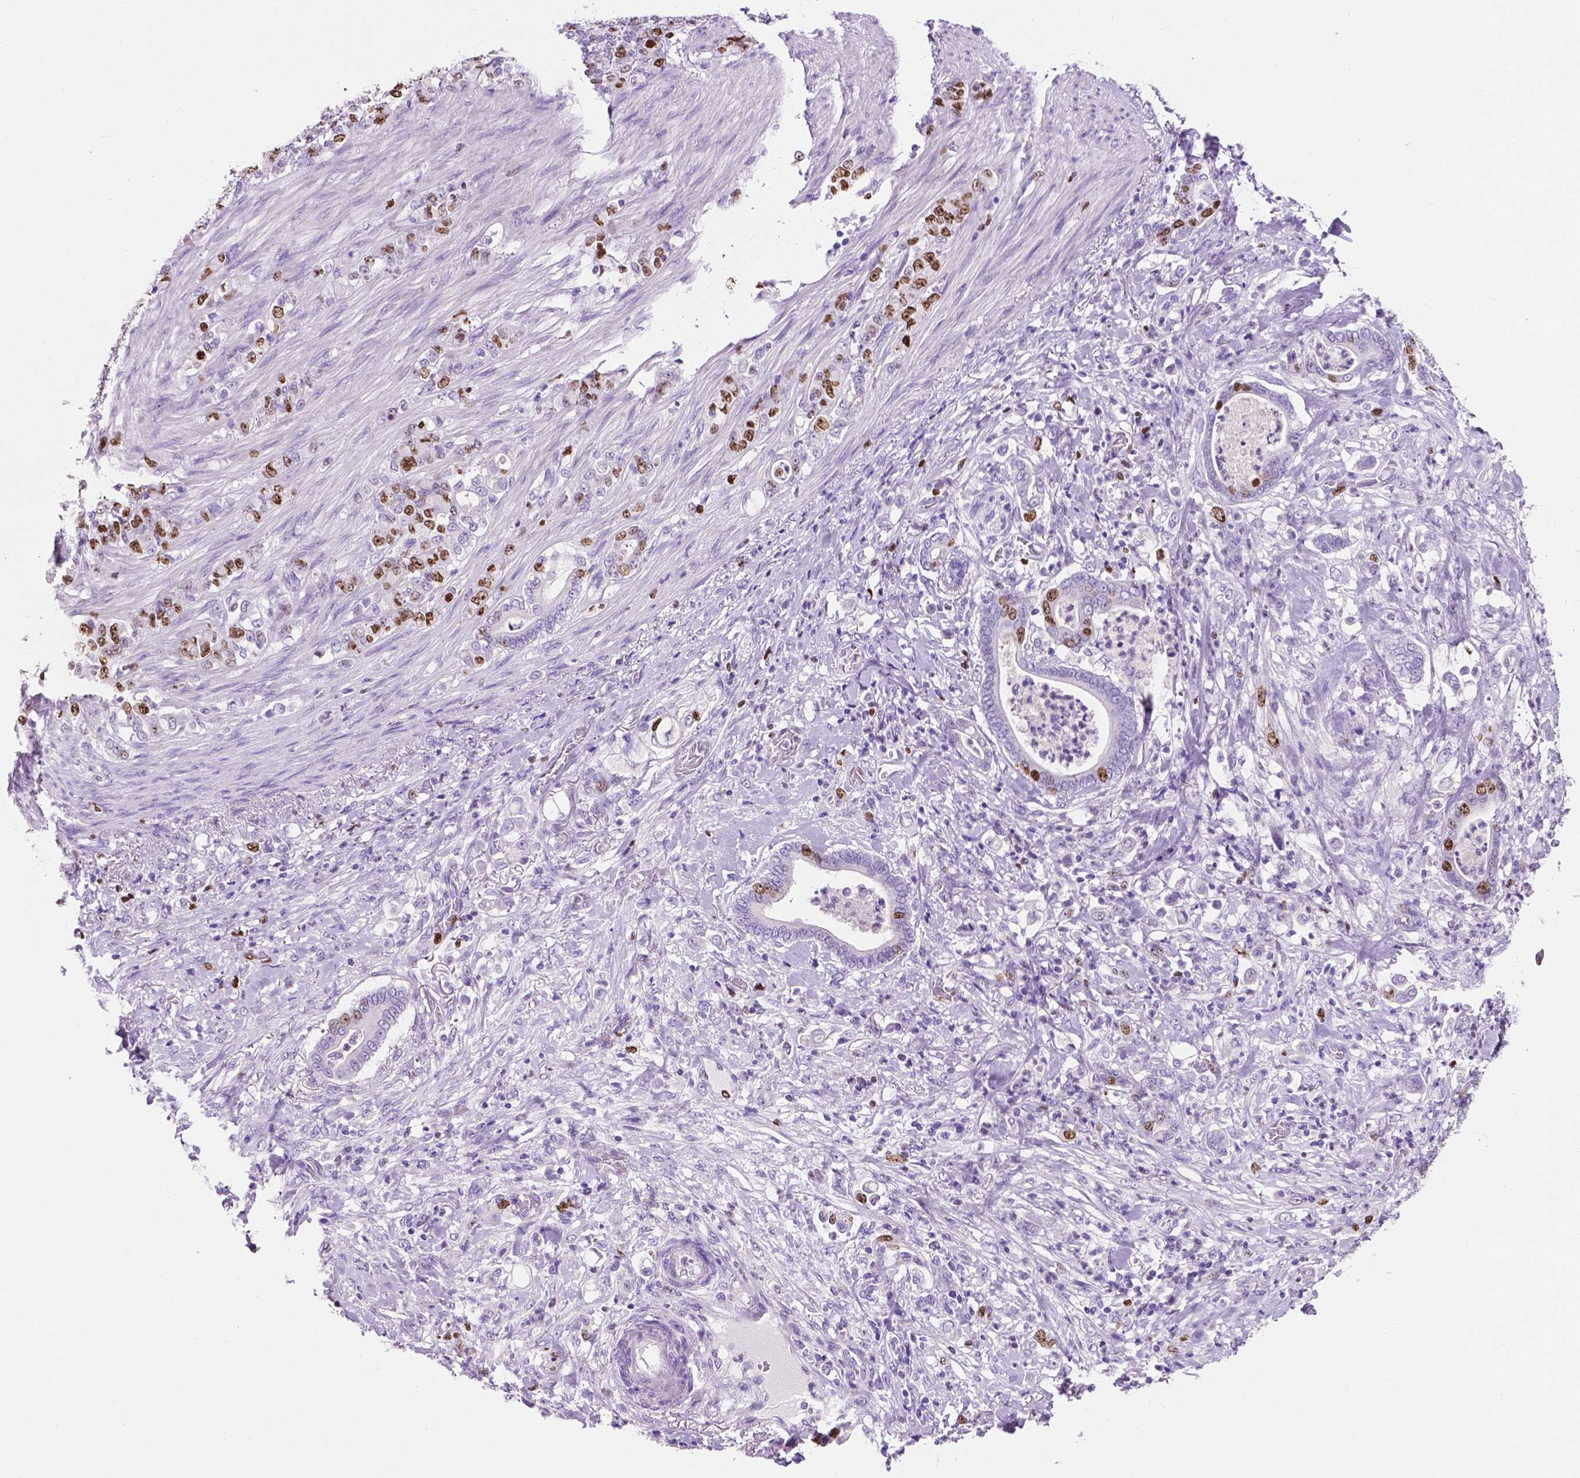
{"staining": {"intensity": "moderate", "quantity": "25%-75%", "location": "nuclear"}, "tissue": "stomach cancer", "cell_type": "Tumor cells", "image_type": "cancer", "snomed": [{"axis": "morphology", "description": "Adenocarcinoma, NOS"}, {"axis": "topography", "description": "Stomach"}], "caption": "IHC of stomach adenocarcinoma shows medium levels of moderate nuclear positivity in approximately 25%-75% of tumor cells.", "gene": "SIAH2", "patient": {"sex": "female", "age": 79}}